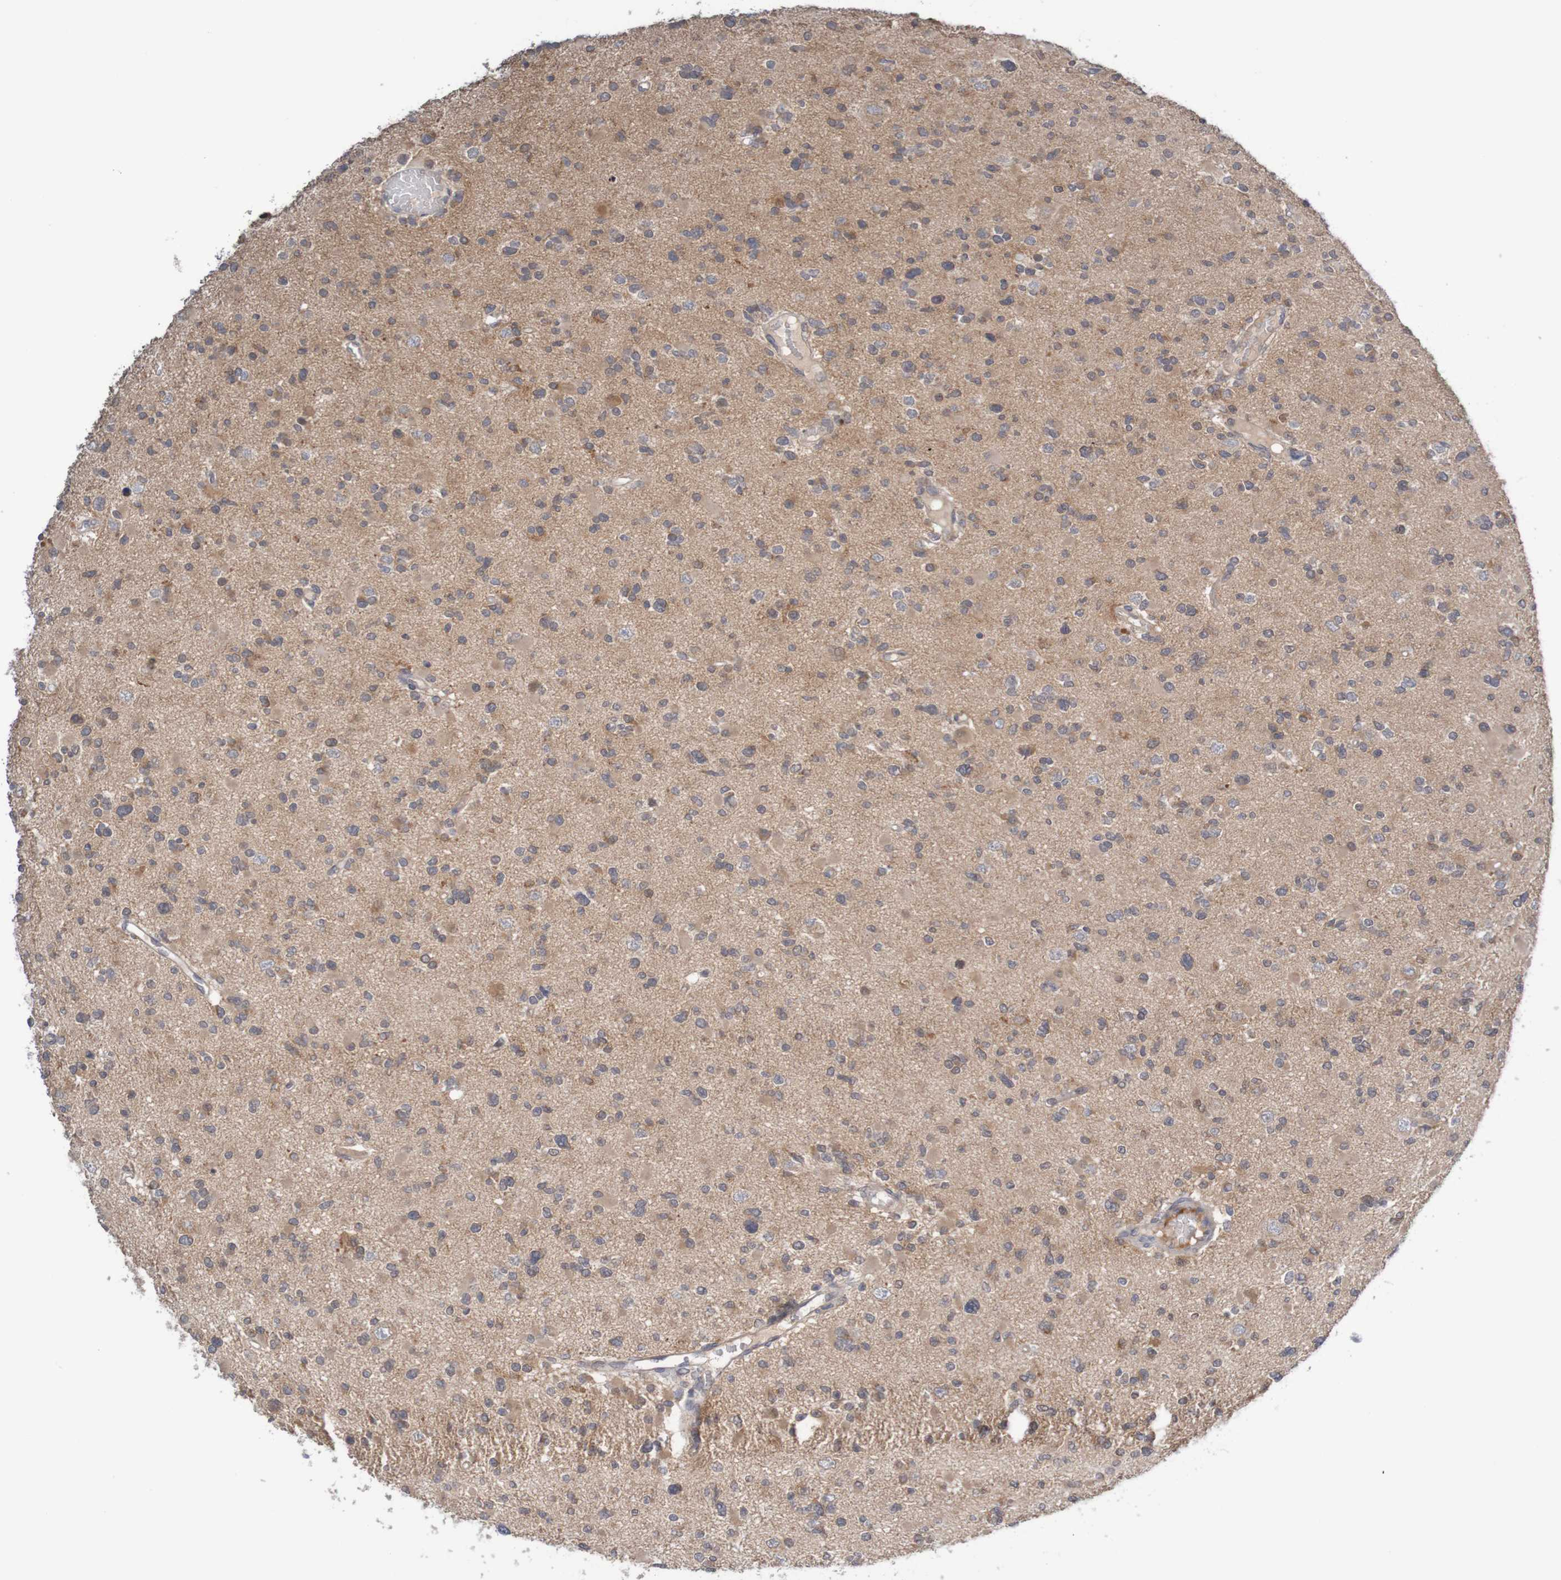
{"staining": {"intensity": "weak", "quantity": ">75%", "location": "cytoplasmic/membranous"}, "tissue": "glioma", "cell_type": "Tumor cells", "image_type": "cancer", "snomed": [{"axis": "morphology", "description": "Glioma, malignant, Low grade"}, {"axis": "topography", "description": "Brain"}], "caption": "Protein staining of malignant glioma (low-grade) tissue exhibits weak cytoplasmic/membranous expression in approximately >75% of tumor cells. The staining was performed using DAB (3,3'-diaminobenzidine), with brown indicating positive protein expression. Nuclei are stained blue with hematoxylin.", "gene": "ANKK1", "patient": {"sex": "female", "age": 22}}